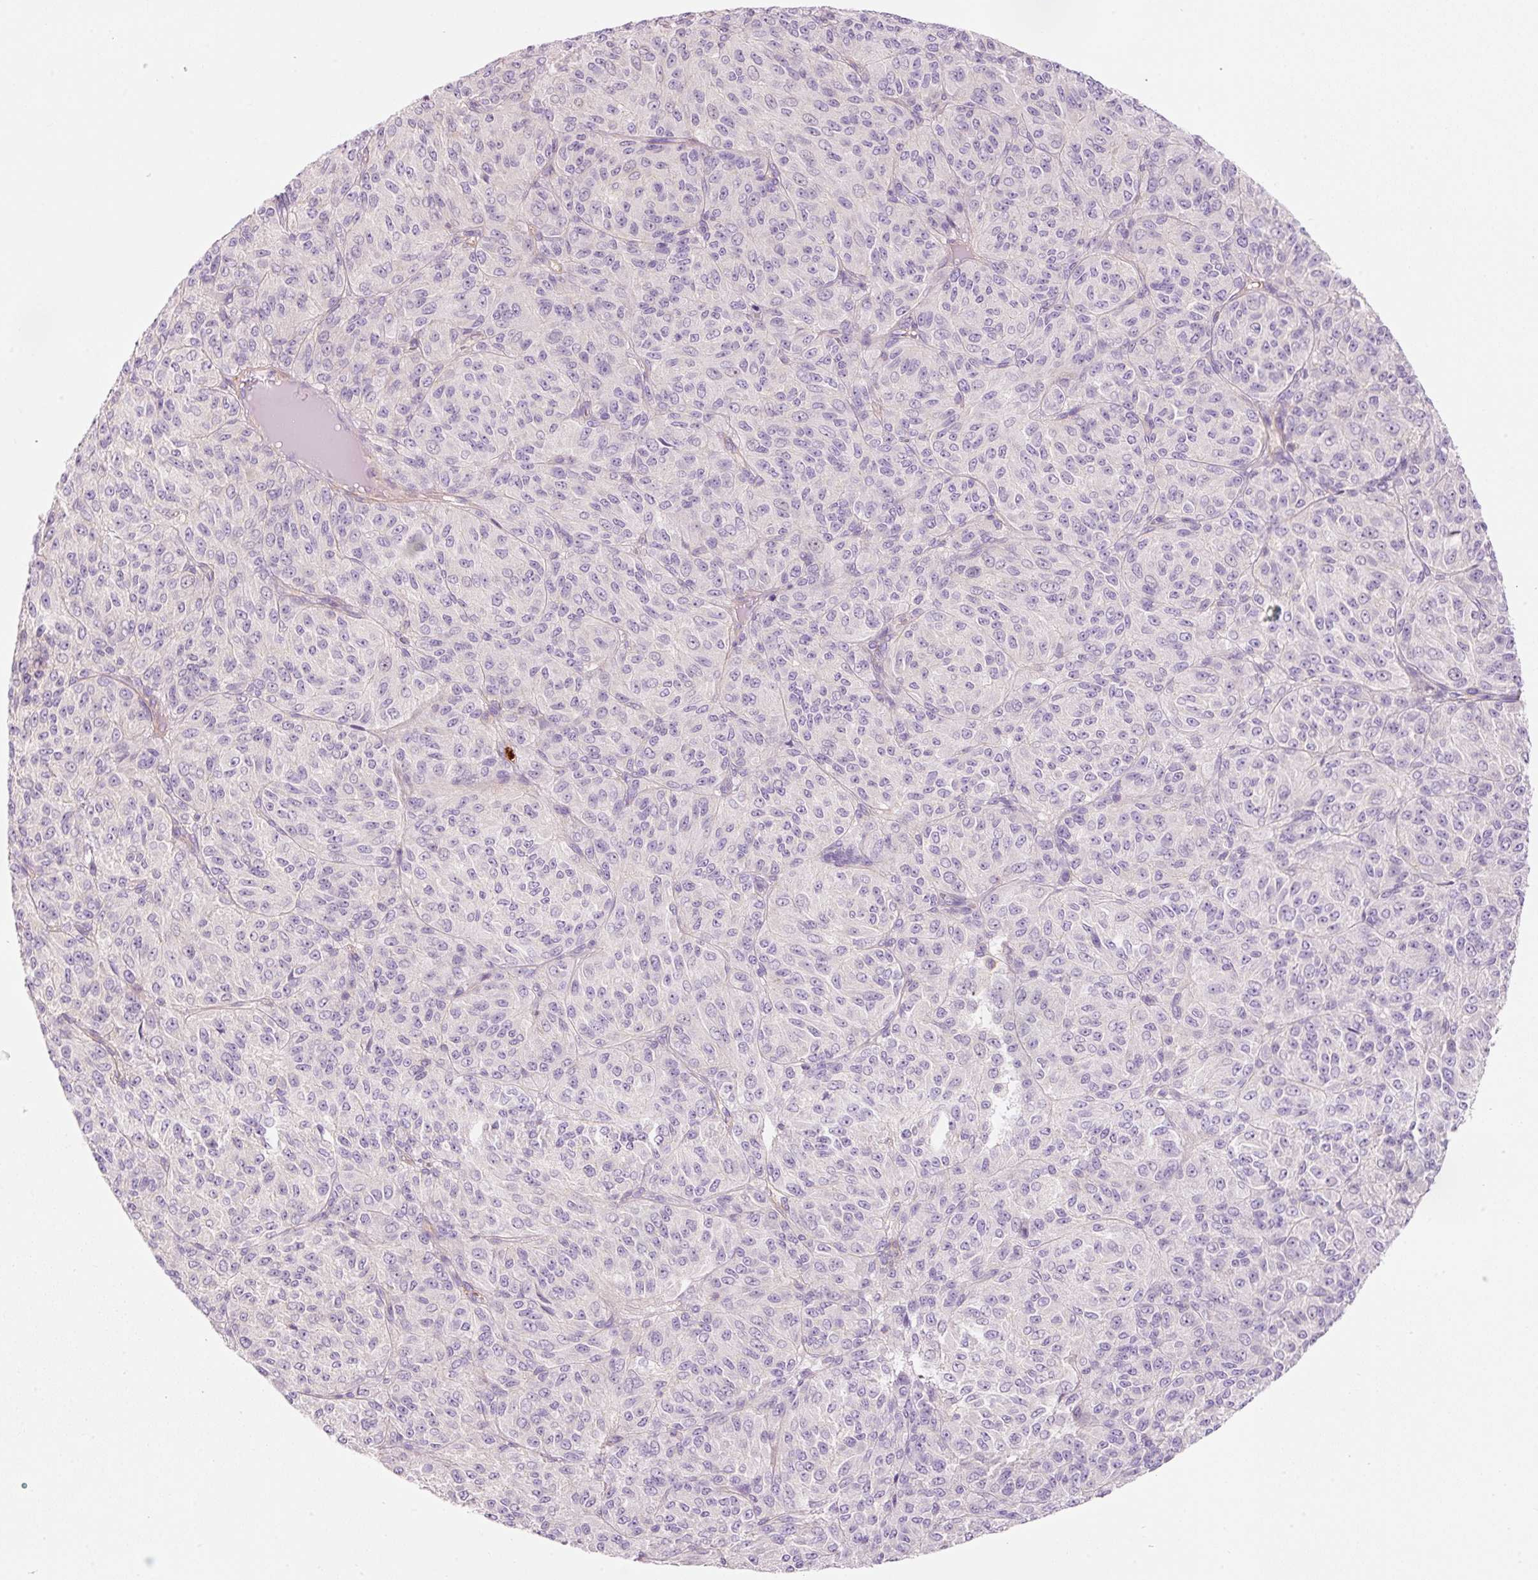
{"staining": {"intensity": "negative", "quantity": "none", "location": "none"}, "tissue": "melanoma", "cell_type": "Tumor cells", "image_type": "cancer", "snomed": [{"axis": "morphology", "description": "Malignant melanoma, Metastatic site"}, {"axis": "topography", "description": "Brain"}], "caption": "Tumor cells are negative for protein expression in human malignant melanoma (metastatic site). (IHC, brightfield microscopy, high magnification).", "gene": "MAP3K3", "patient": {"sex": "female", "age": 56}}